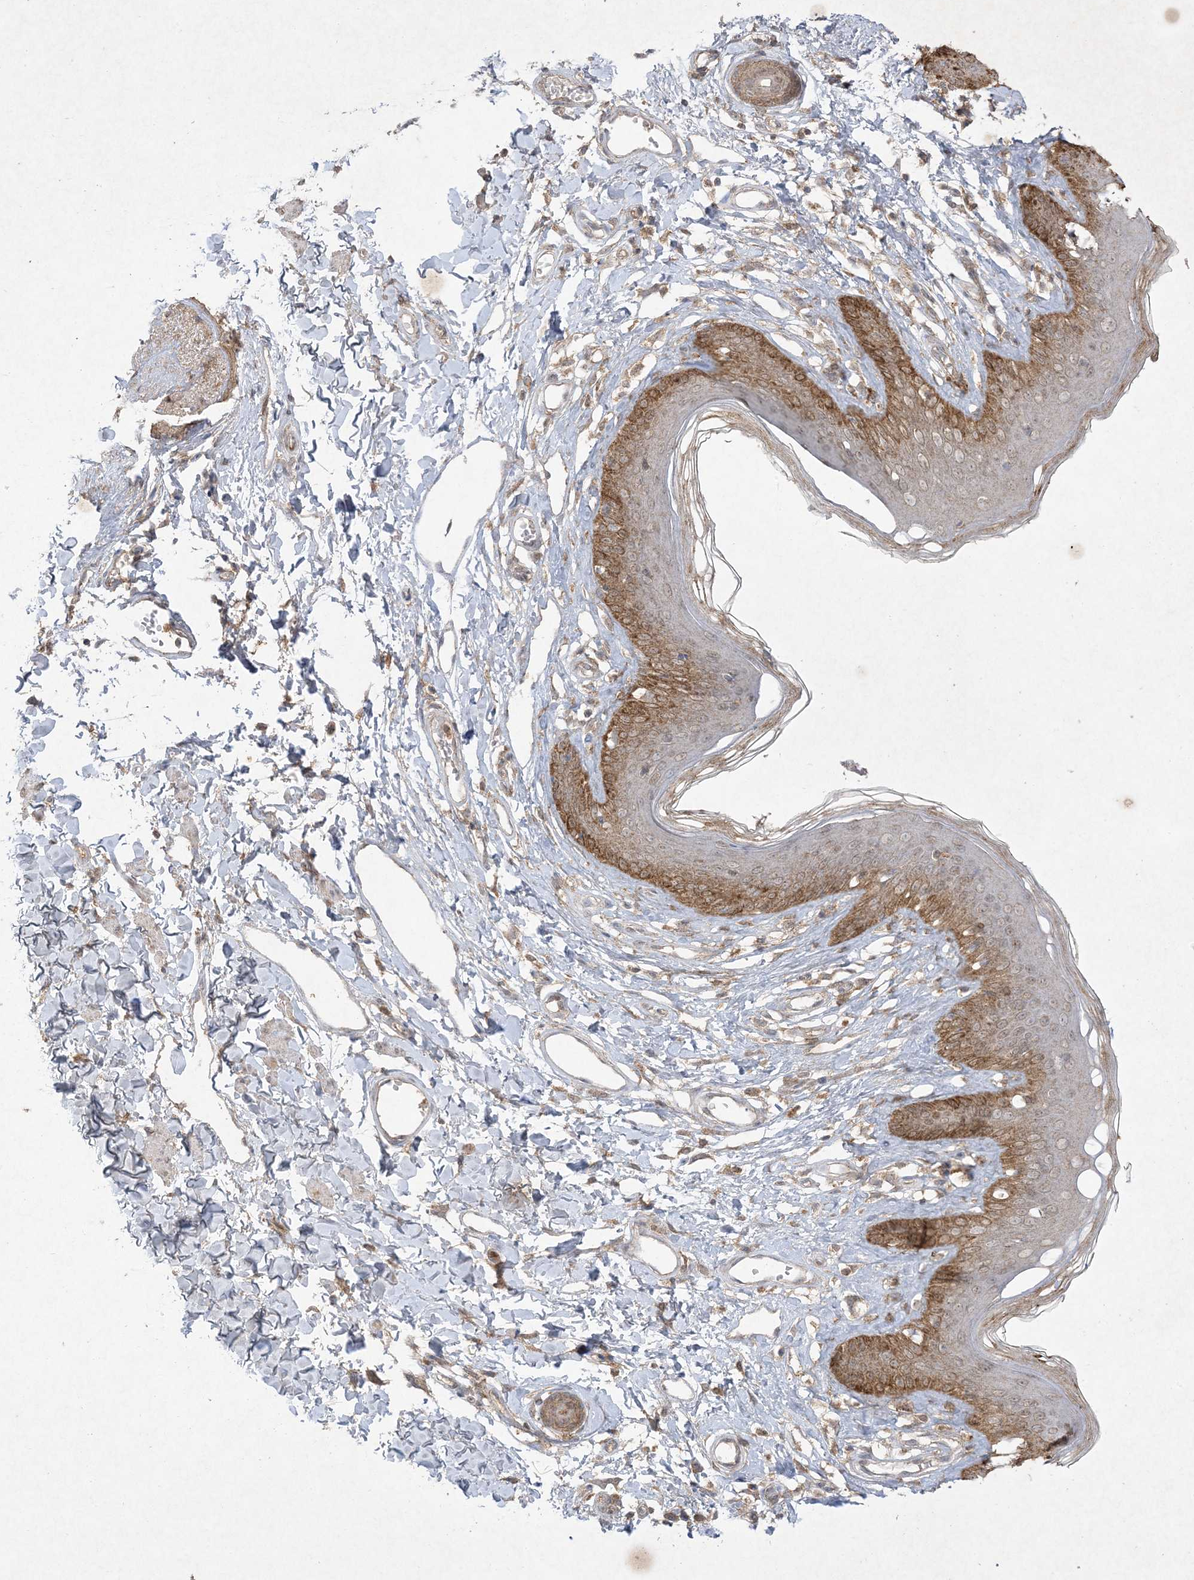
{"staining": {"intensity": "moderate", "quantity": "25%-75%", "location": "cytoplasmic/membranous"}, "tissue": "skin", "cell_type": "Epidermal cells", "image_type": "normal", "snomed": [{"axis": "morphology", "description": "Normal tissue, NOS"}, {"axis": "morphology", "description": "Squamous cell carcinoma, NOS"}, {"axis": "topography", "description": "Vulva"}], "caption": "Immunohistochemistry micrograph of benign skin: human skin stained using immunohistochemistry (IHC) shows medium levels of moderate protein expression localized specifically in the cytoplasmic/membranous of epidermal cells, appearing as a cytoplasmic/membranous brown color.", "gene": "UBE2C", "patient": {"sex": "female", "age": 85}}